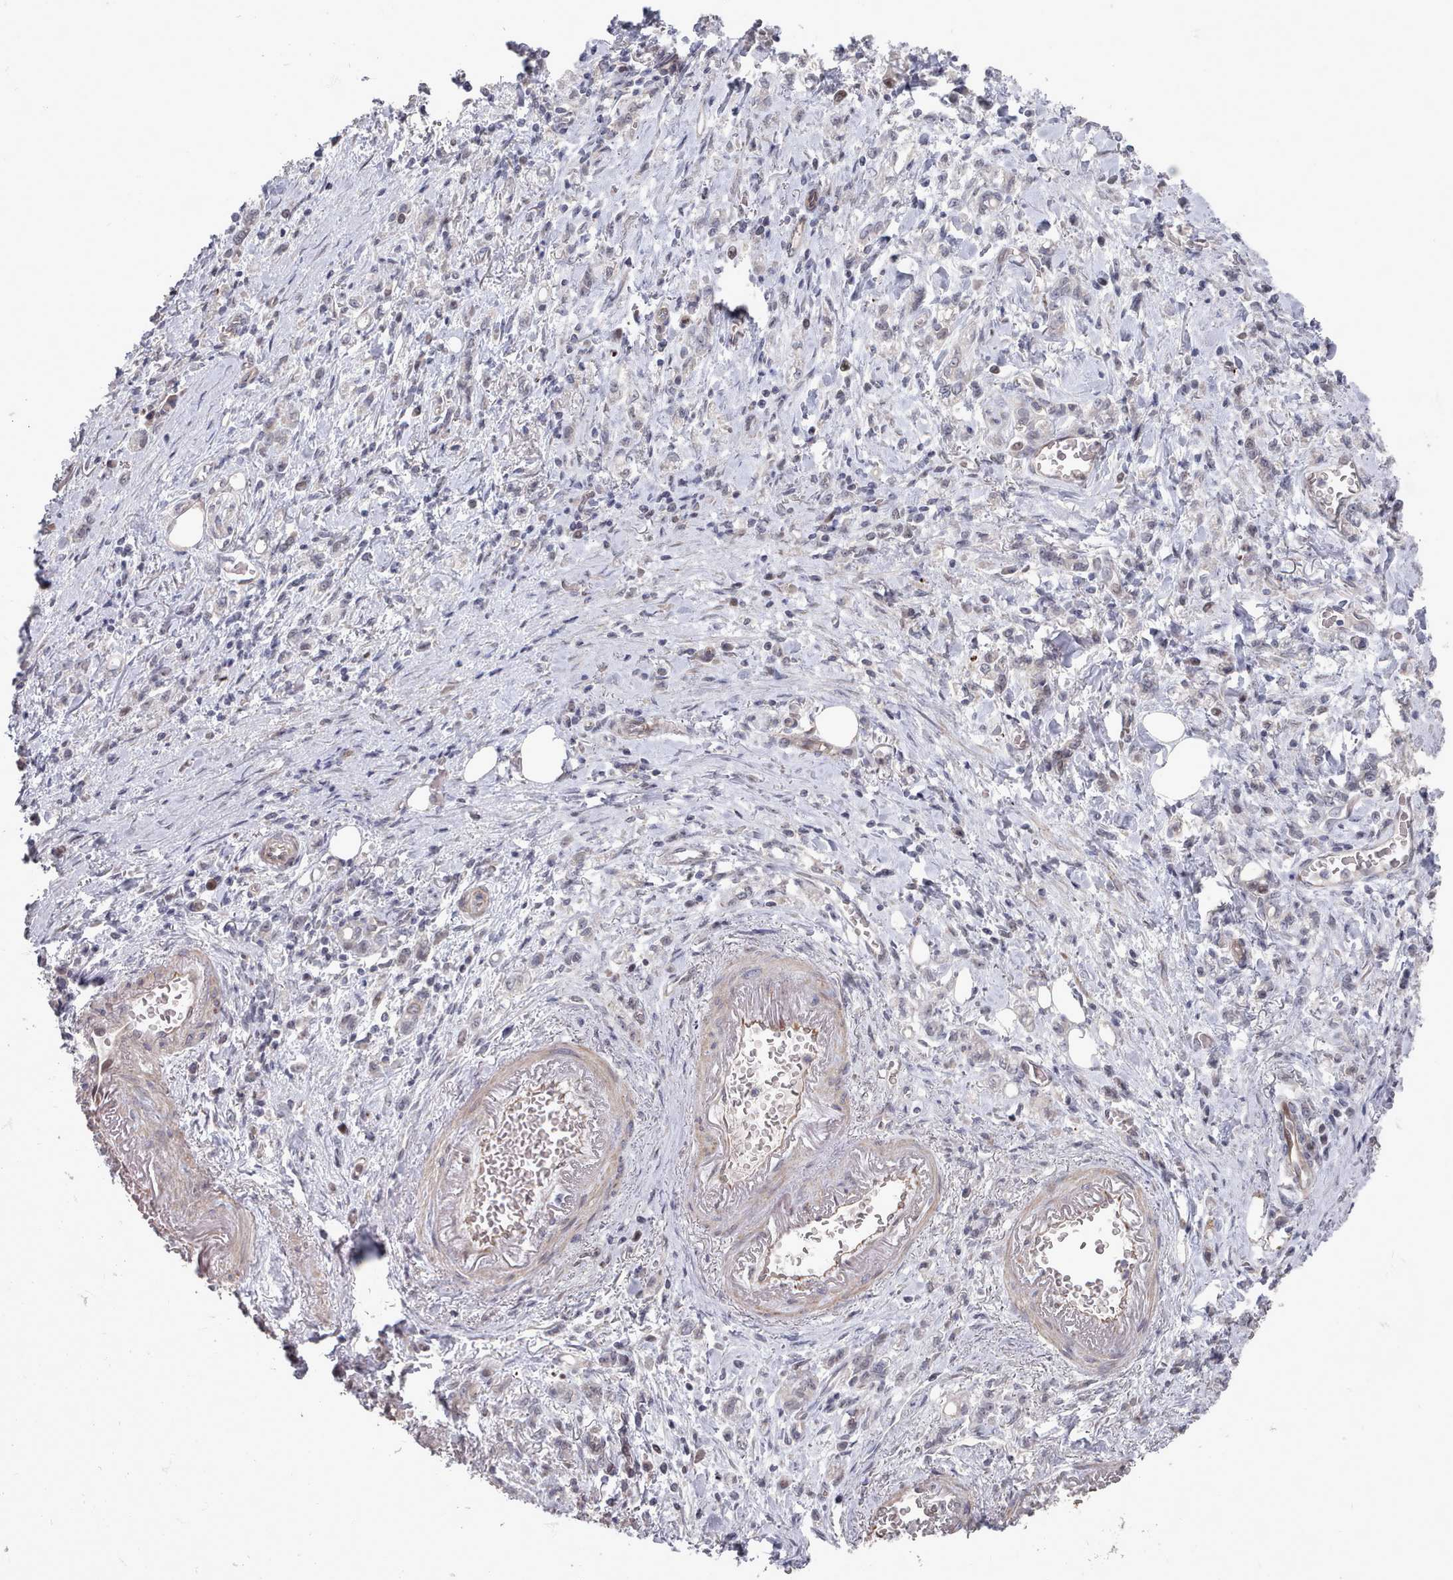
{"staining": {"intensity": "negative", "quantity": "none", "location": "none"}, "tissue": "stomach cancer", "cell_type": "Tumor cells", "image_type": "cancer", "snomed": [{"axis": "morphology", "description": "Adenocarcinoma, NOS"}, {"axis": "topography", "description": "Stomach"}], "caption": "IHC of adenocarcinoma (stomach) displays no expression in tumor cells. The staining was performed using DAB (3,3'-diaminobenzidine) to visualize the protein expression in brown, while the nuclei were stained in blue with hematoxylin (Magnification: 20x).", "gene": "CPSF4", "patient": {"sex": "male", "age": 77}}